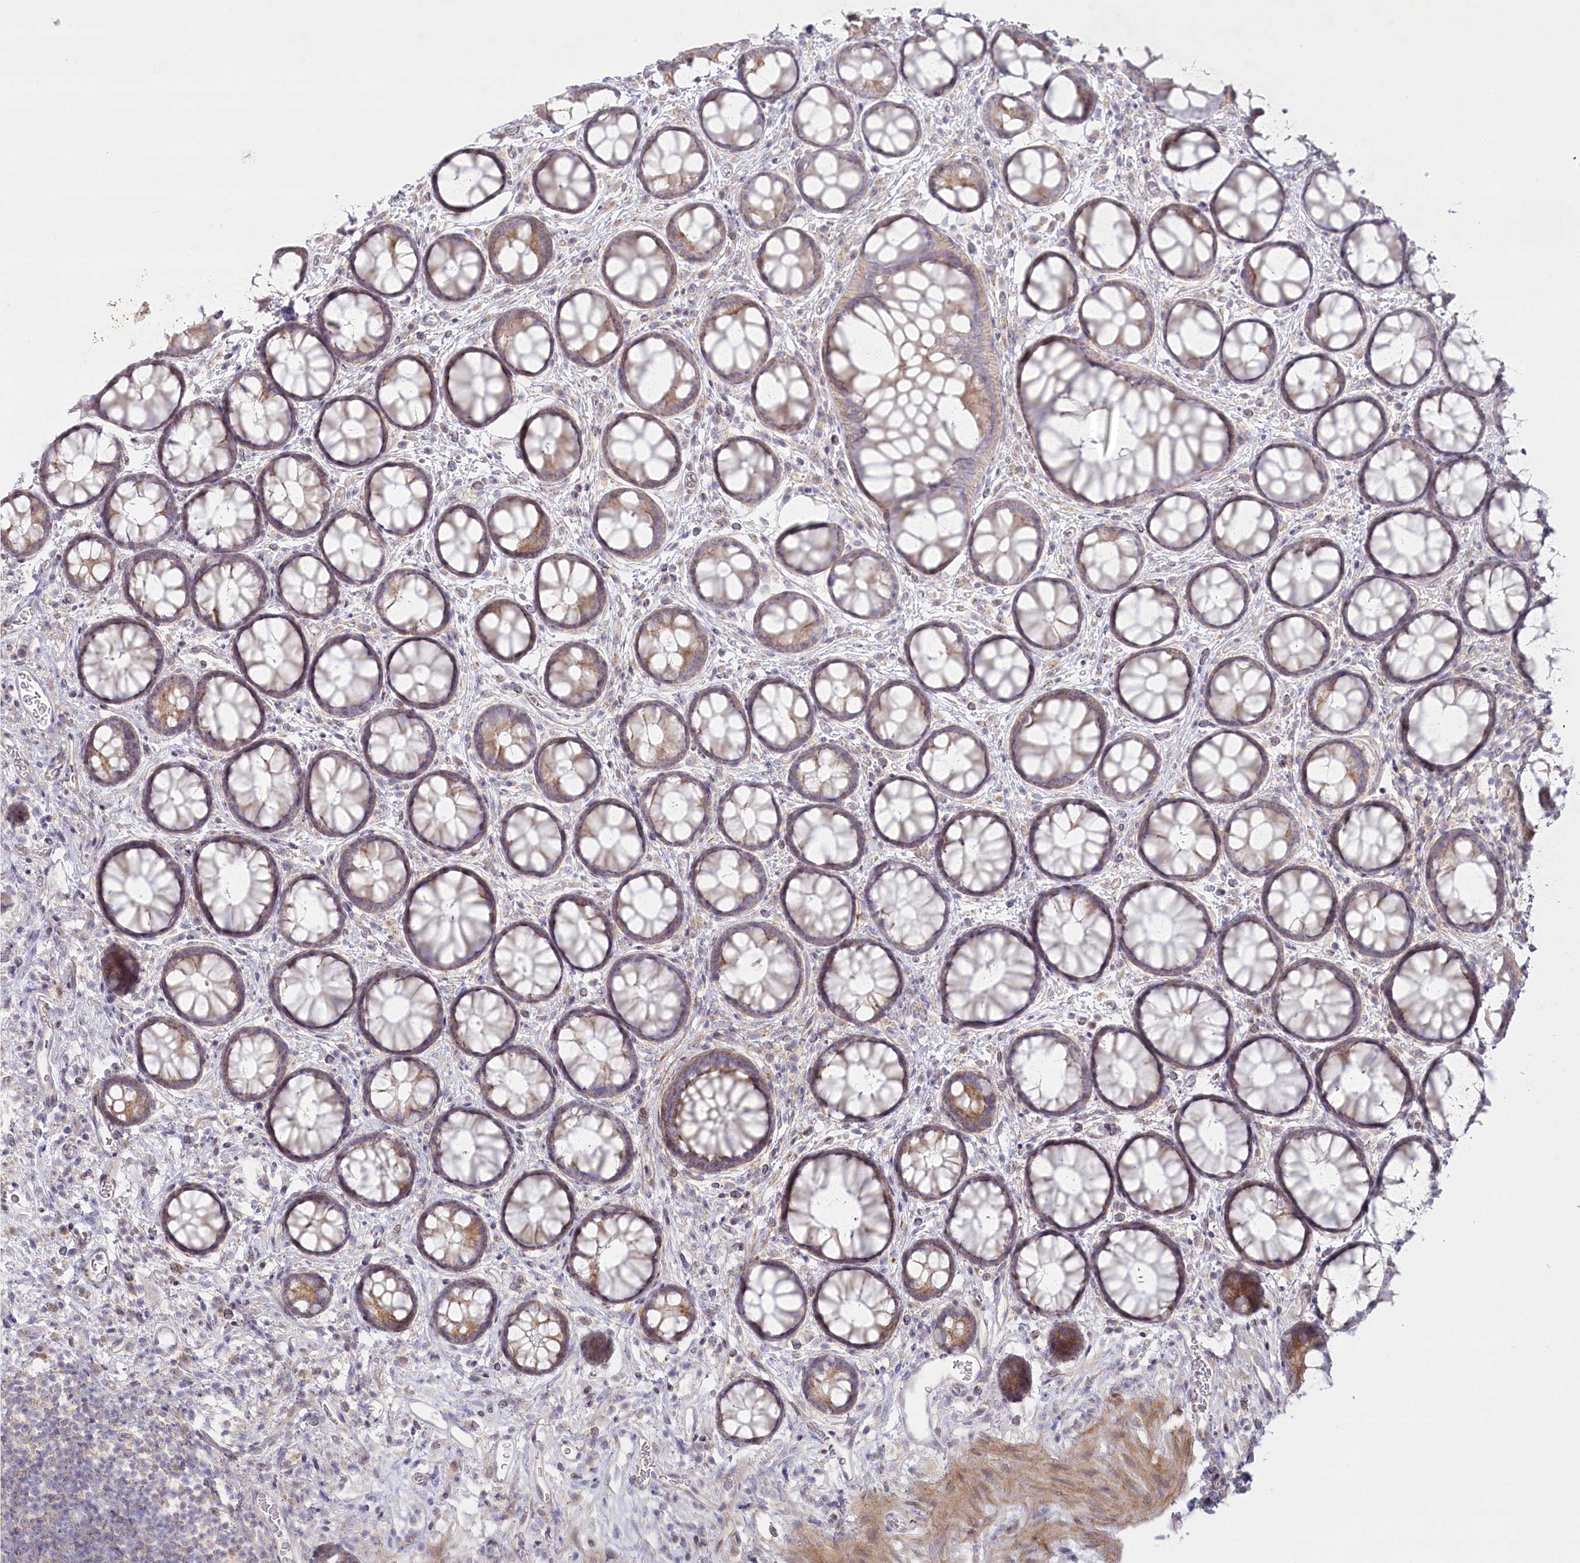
{"staining": {"intensity": "moderate", "quantity": ">75%", "location": "cytoplasmic/membranous"}, "tissue": "colon", "cell_type": "Endothelial cells", "image_type": "normal", "snomed": [{"axis": "morphology", "description": "Normal tissue, NOS"}, {"axis": "topography", "description": "Colon"}], "caption": "Endothelial cells demonstrate moderate cytoplasmic/membranous staining in about >75% of cells in benign colon.", "gene": "MTG1", "patient": {"sex": "female", "age": 82}}